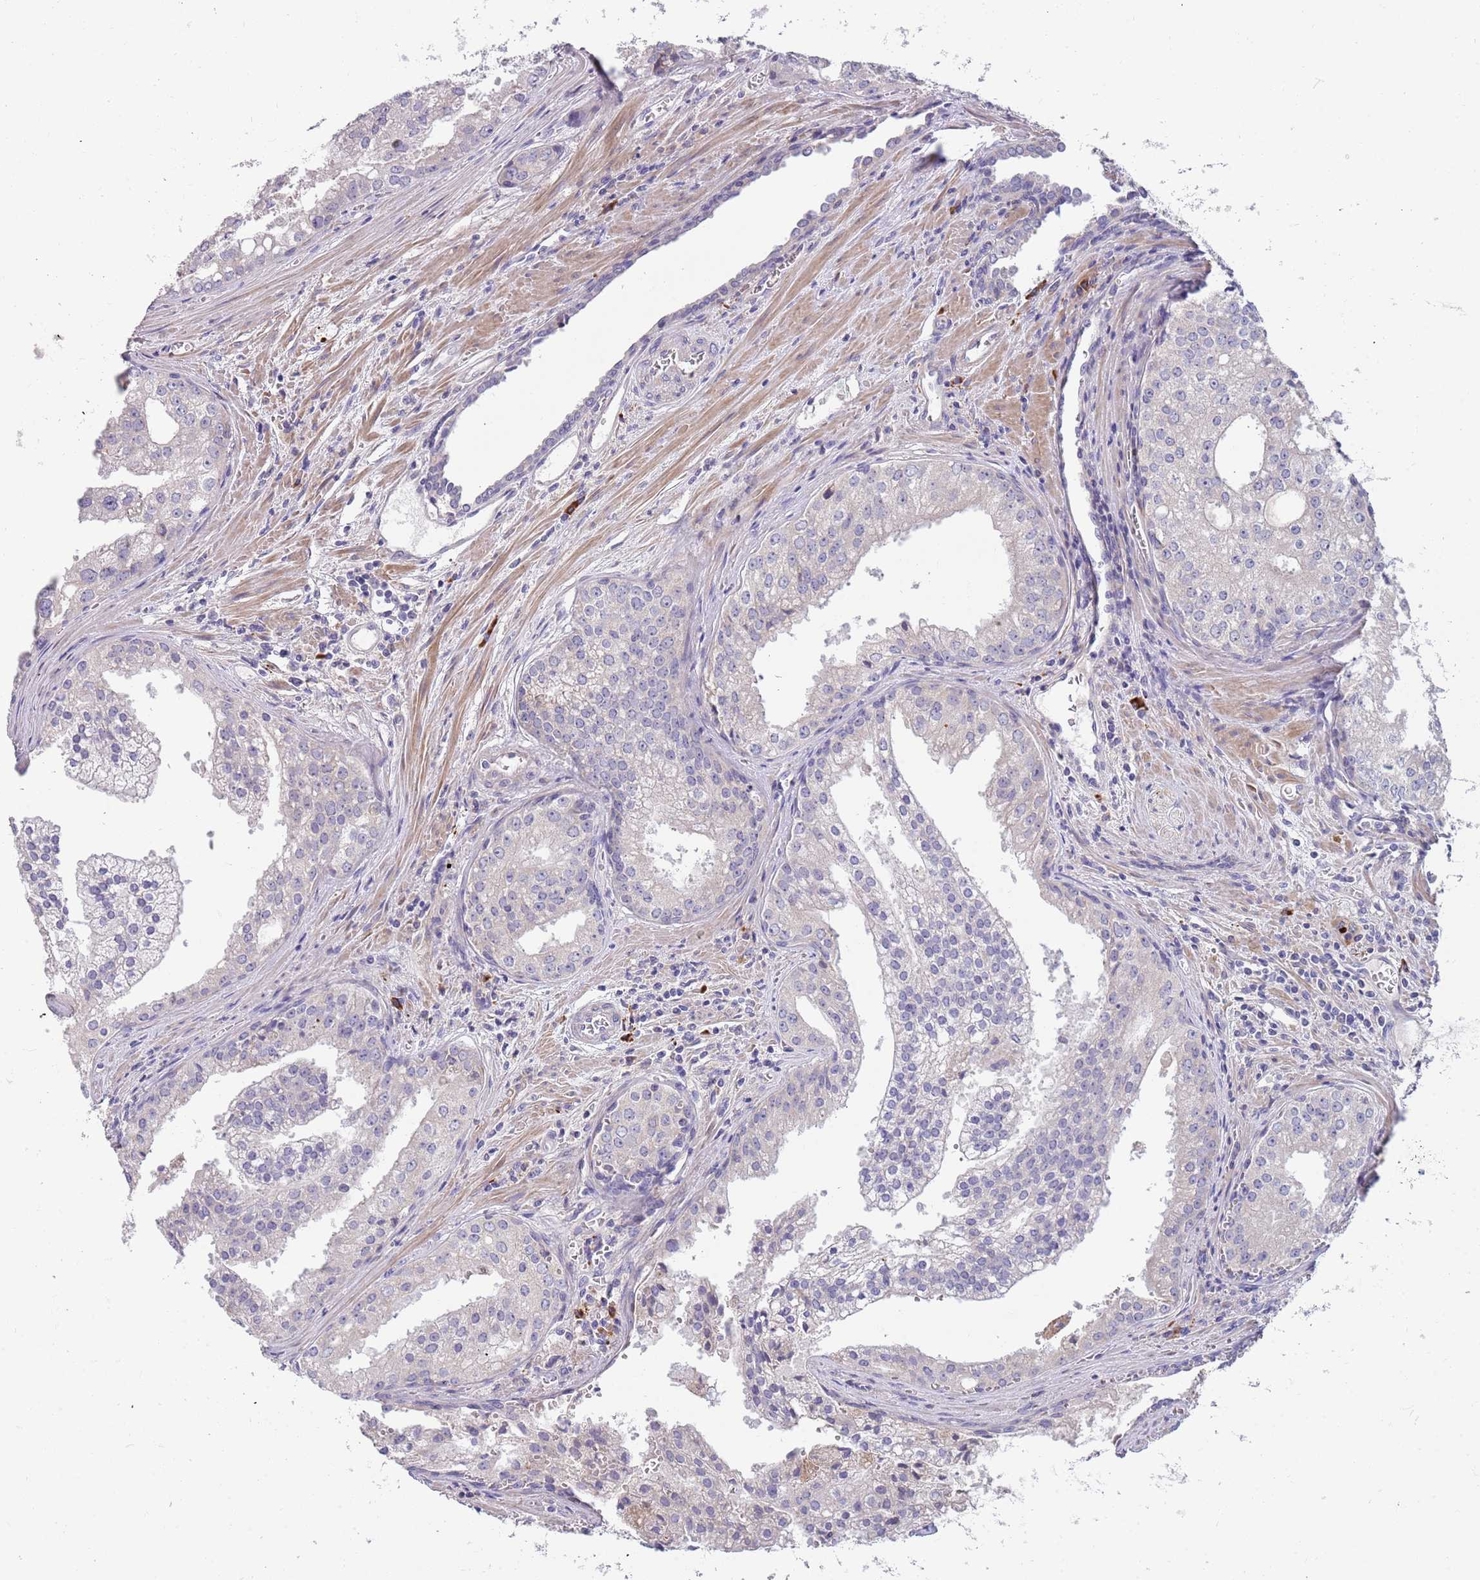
{"staining": {"intensity": "negative", "quantity": "none", "location": "none"}, "tissue": "prostate cancer", "cell_type": "Tumor cells", "image_type": "cancer", "snomed": [{"axis": "morphology", "description": "Adenocarcinoma, High grade"}, {"axis": "topography", "description": "Prostate"}], "caption": "Immunohistochemical staining of human prostate high-grade adenocarcinoma demonstrates no significant staining in tumor cells.", "gene": "SUSD1", "patient": {"sex": "male", "age": 68}}